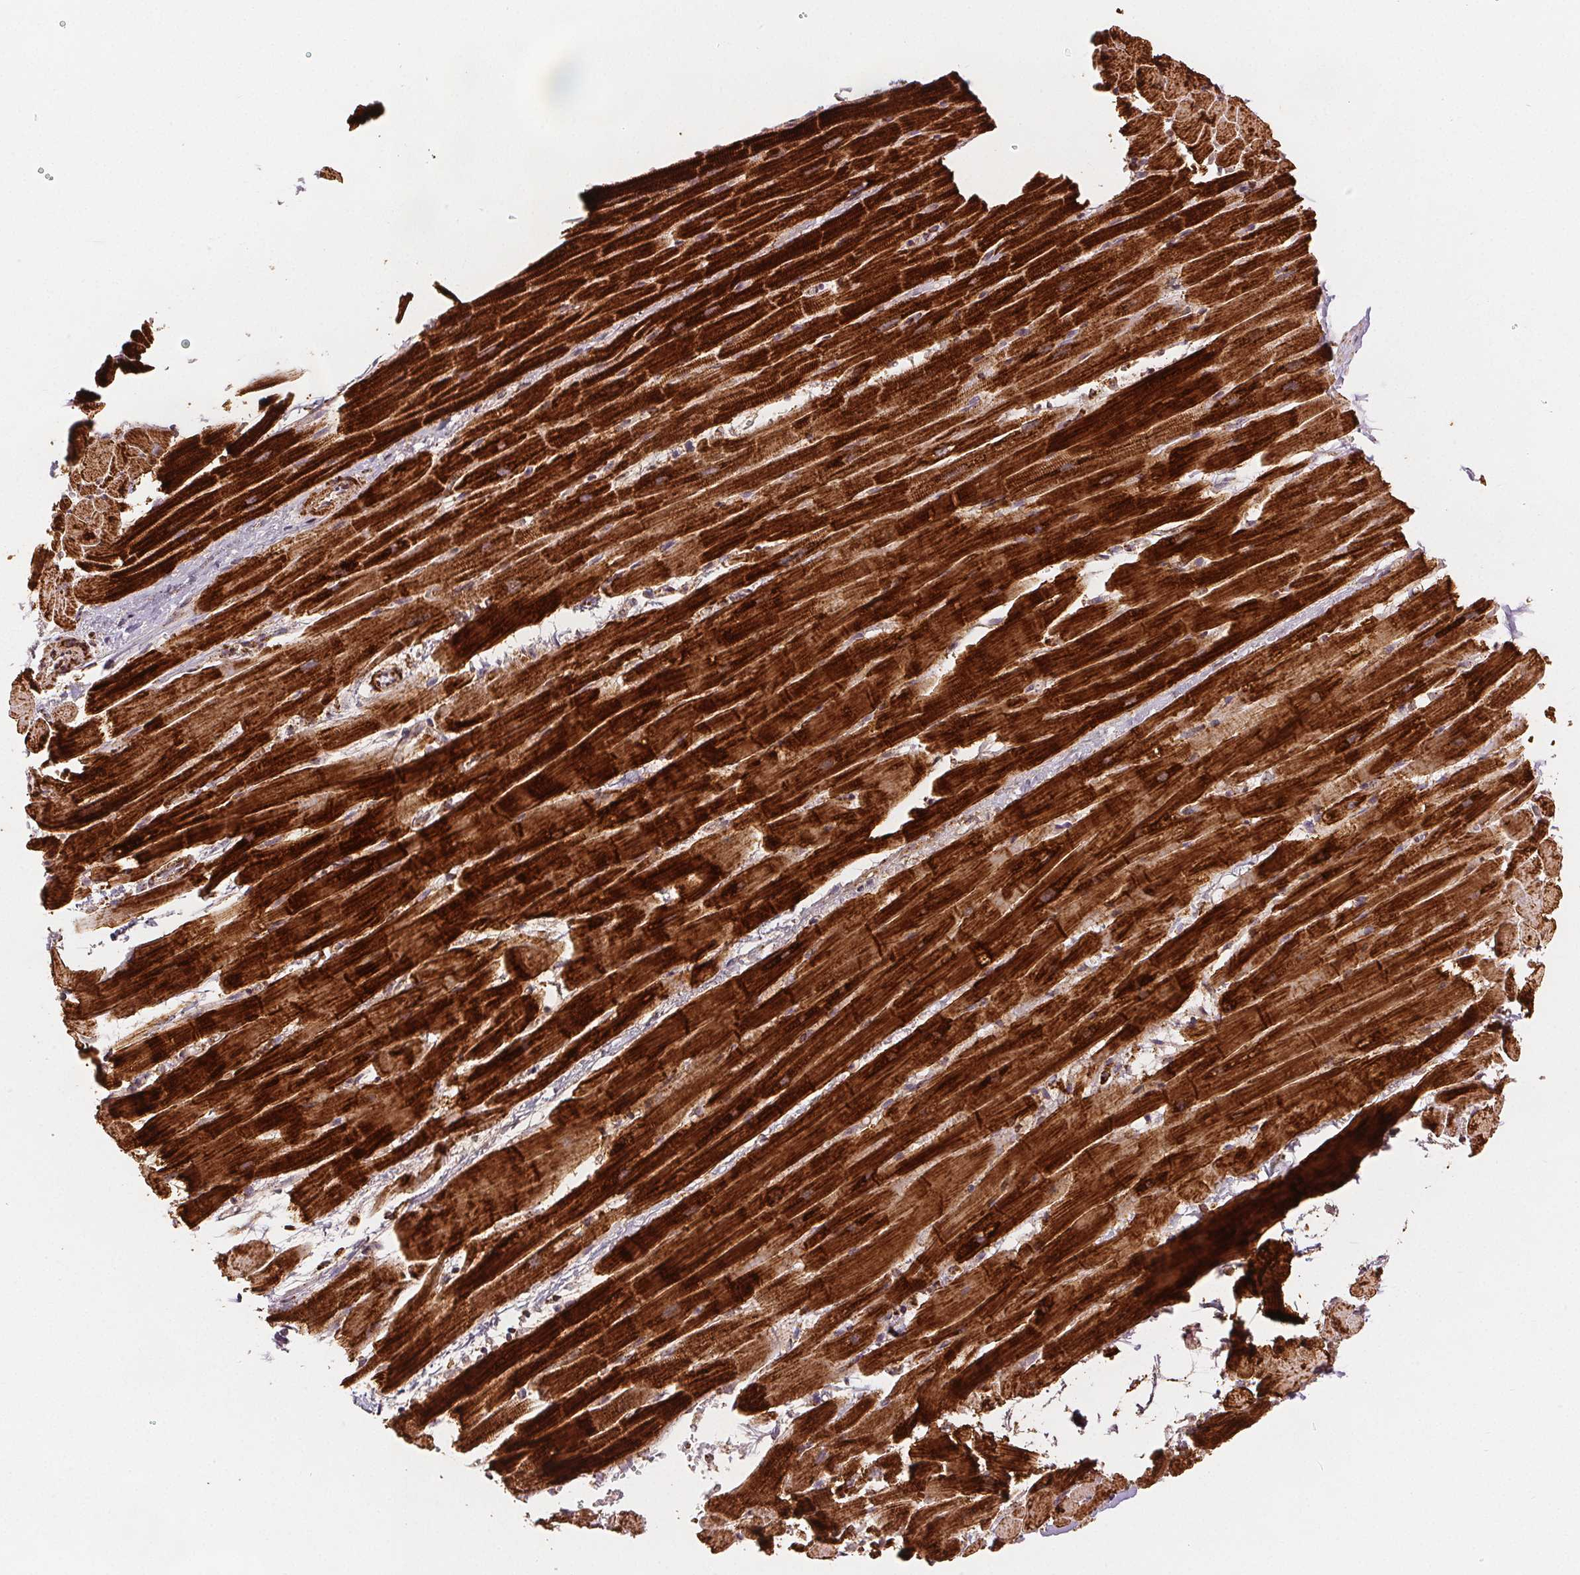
{"staining": {"intensity": "strong", "quantity": ">75%", "location": "cytoplasmic/membranous"}, "tissue": "heart muscle", "cell_type": "Cardiomyocytes", "image_type": "normal", "snomed": [{"axis": "morphology", "description": "Normal tissue, NOS"}, {"axis": "topography", "description": "Heart"}], "caption": "Cardiomyocytes display high levels of strong cytoplasmic/membranous expression in about >75% of cells in benign heart muscle.", "gene": "SDHB", "patient": {"sex": "male", "age": 37}}